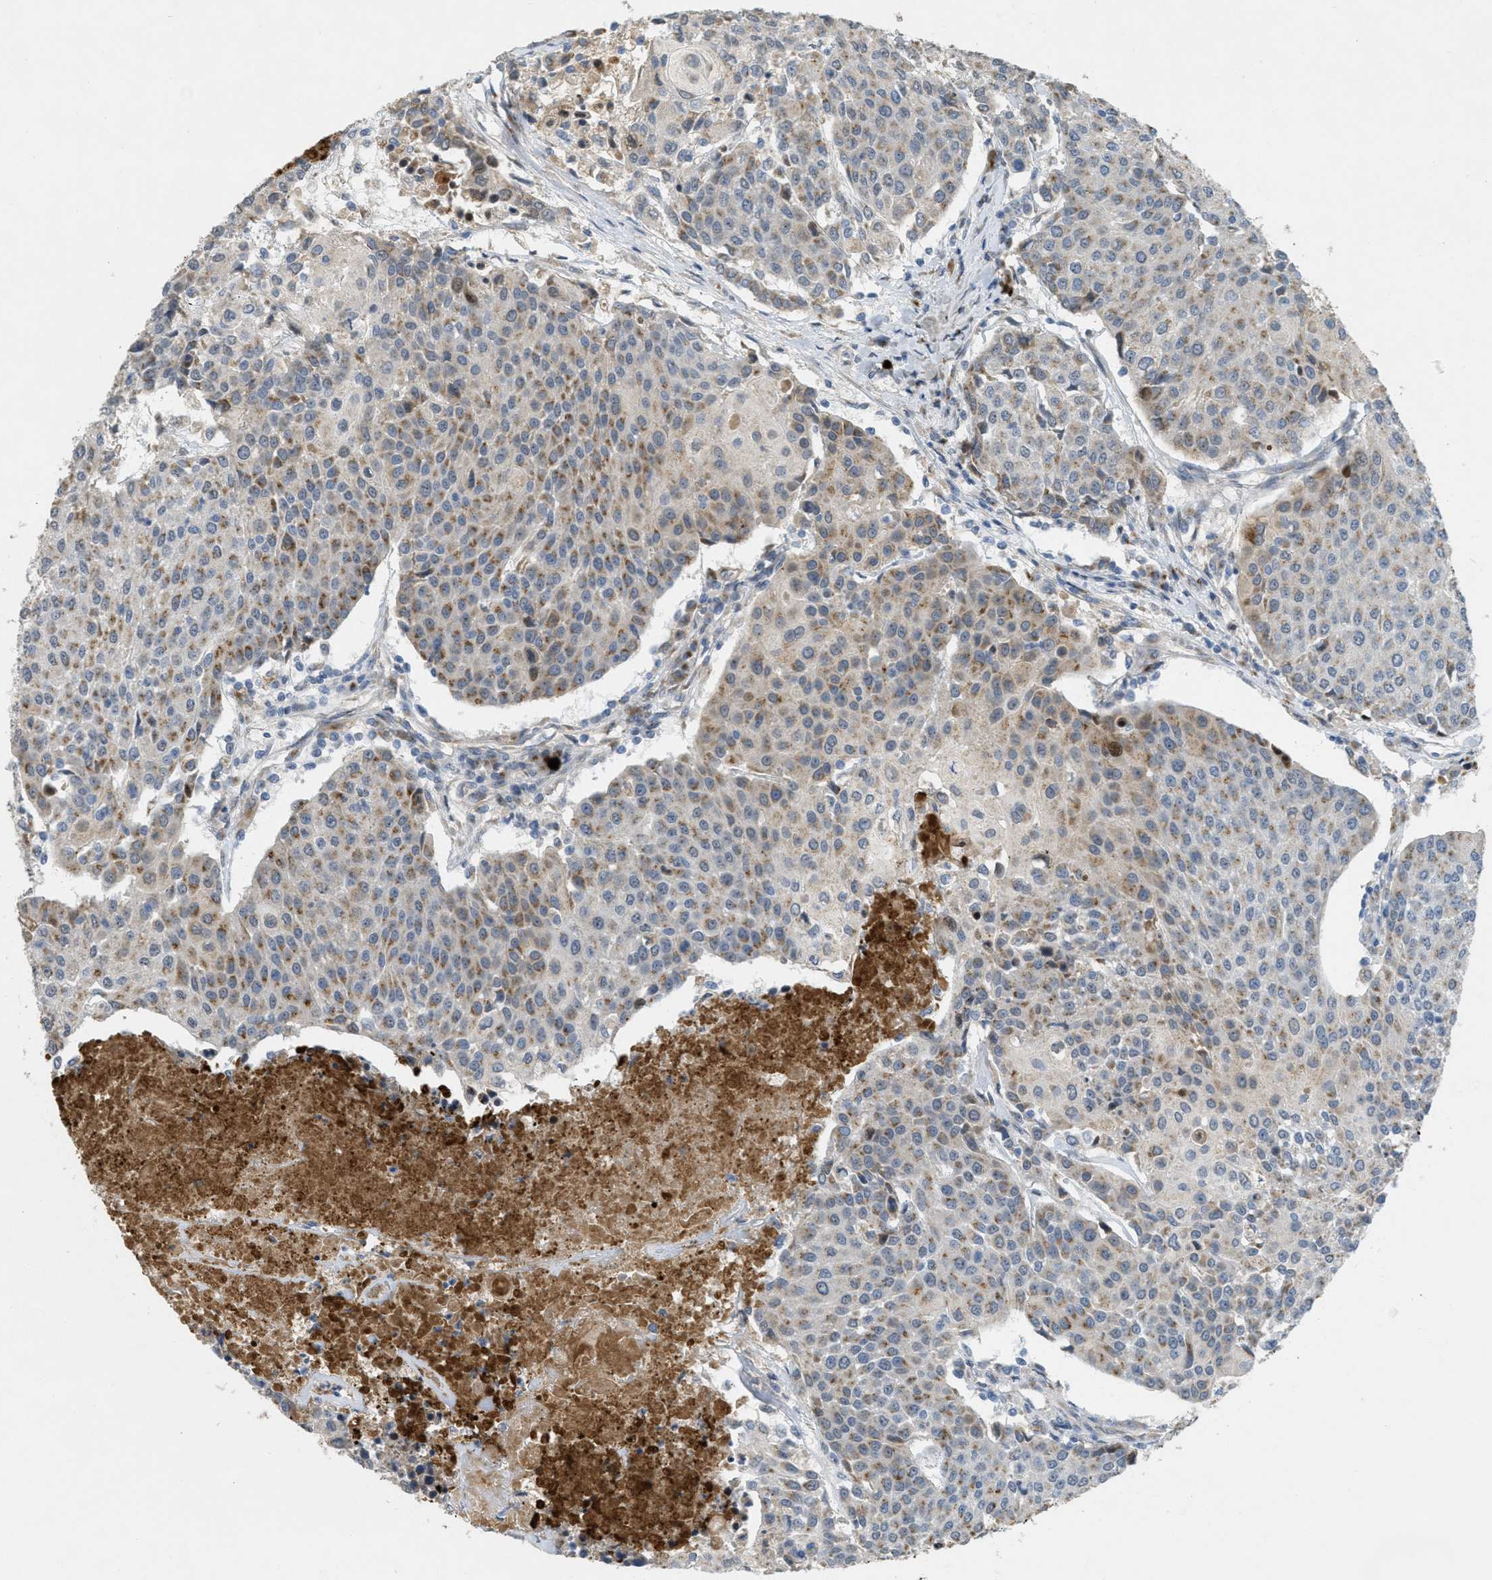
{"staining": {"intensity": "moderate", "quantity": "25%-75%", "location": "cytoplasmic/membranous"}, "tissue": "urothelial cancer", "cell_type": "Tumor cells", "image_type": "cancer", "snomed": [{"axis": "morphology", "description": "Urothelial carcinoma, High grade"}, {"axis": "topography", "description": "Urinary bladder"}], "caption": "This photomicrograph displays immunohistochemistry staining of high-grade urothelial carcinoma, with medium moderate cytoplasmic/membranous positivity in about 25%-75% of tumor cells.", "gene": "ZFPL1", "patient": {"sex": "female", "age": 85}}